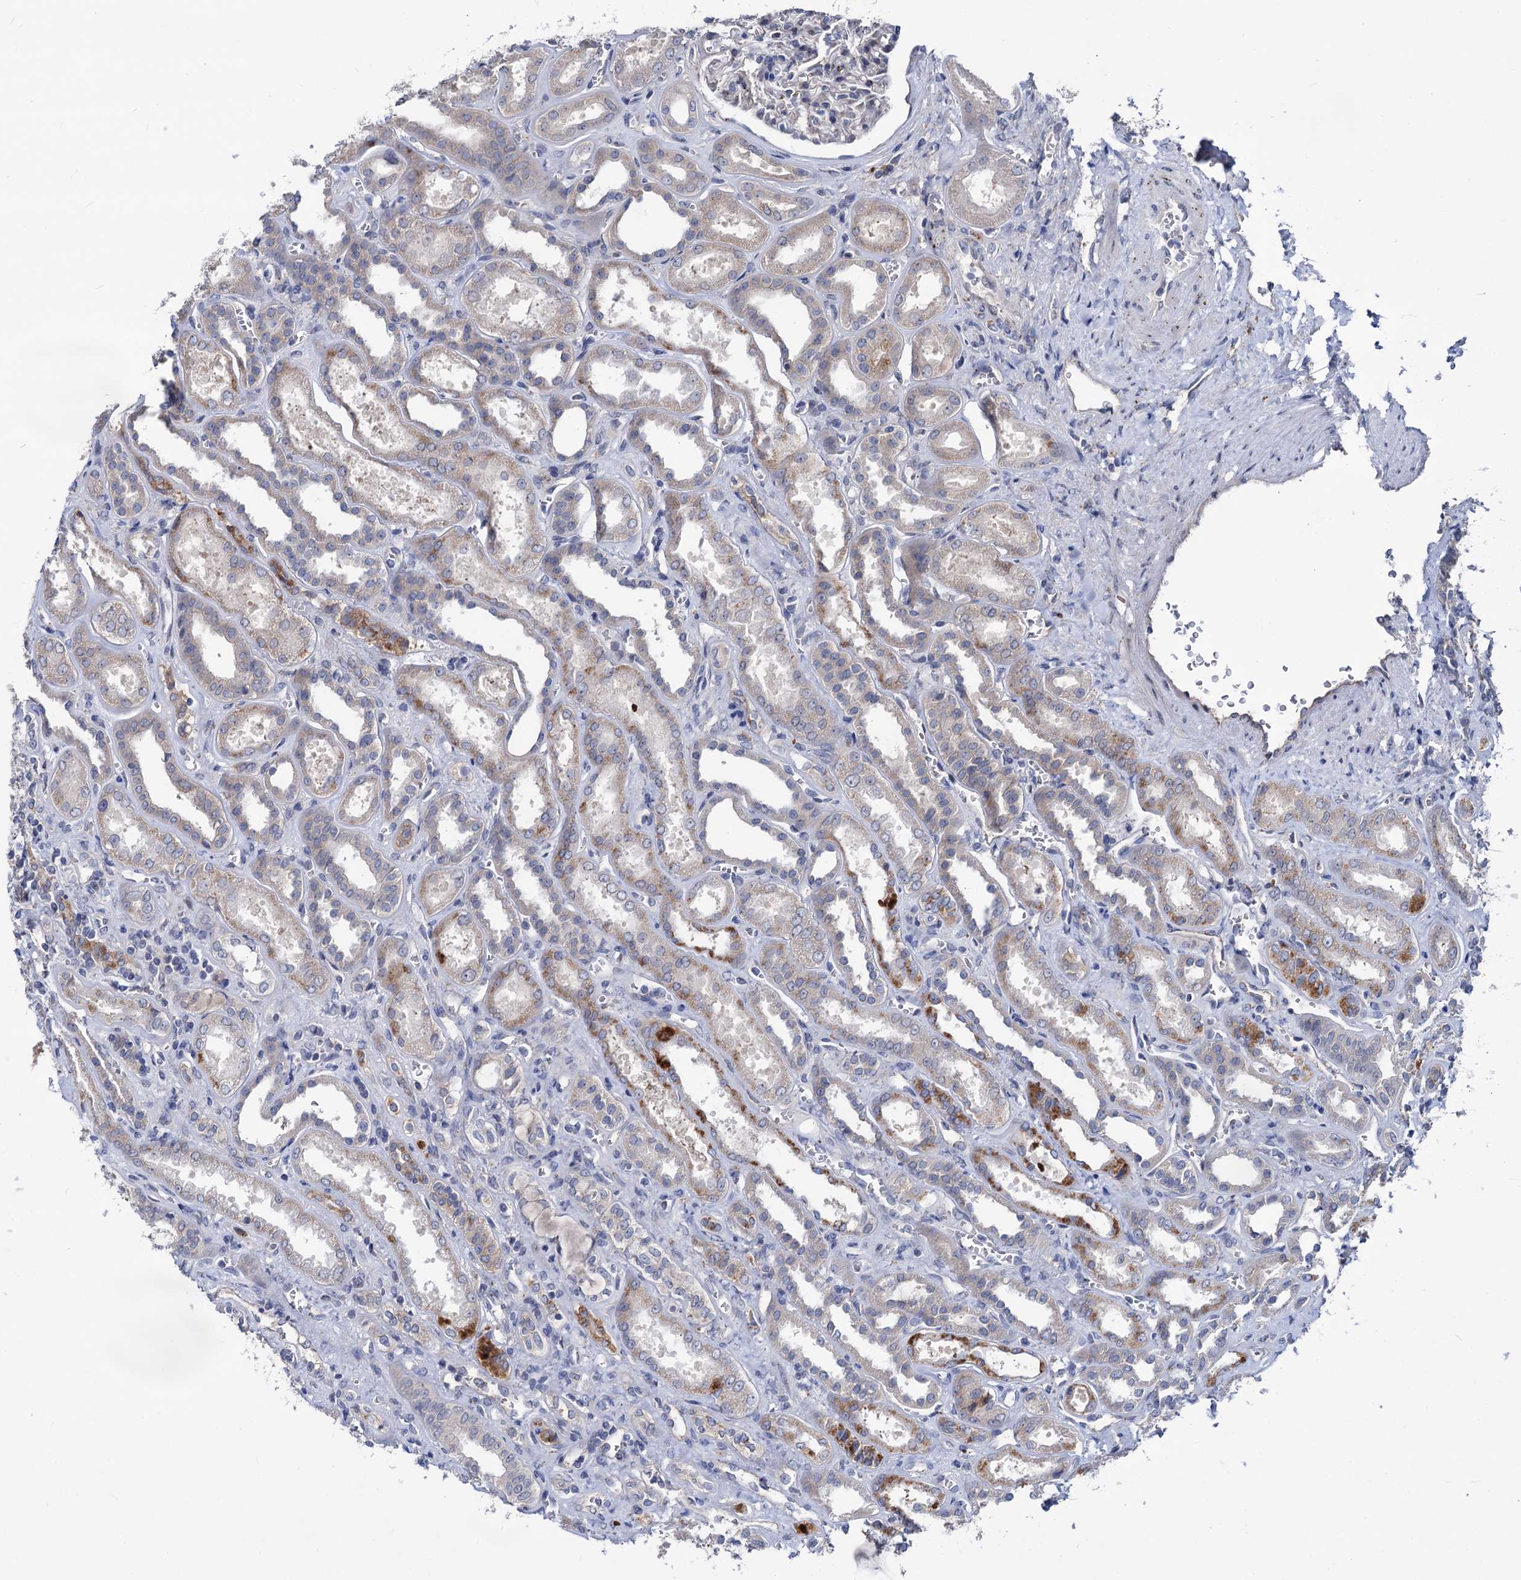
{"staining": {"intensity": "negative", "quantity": "none", "location": "none"}, "tissue": "kidney", "cell_type": "Cells in glomeruli", "image_type": "normal", "snomed": [{"axis": "morphology", "description": "Normal tissue, NOS"}, {"axis": "morphology", "description": "Adenocarcinoma, NOS"}, {"axis": "topography", "description": "Kidney"}], "caption": "High power microscopy photomicrograph of an immunohistochemistry photomicrograph of unremarkable kidney, revealing no significant staining in cells in glomeruli.", "gene": "SMAGP", "patient": {"sex": "female", "age": 68}}